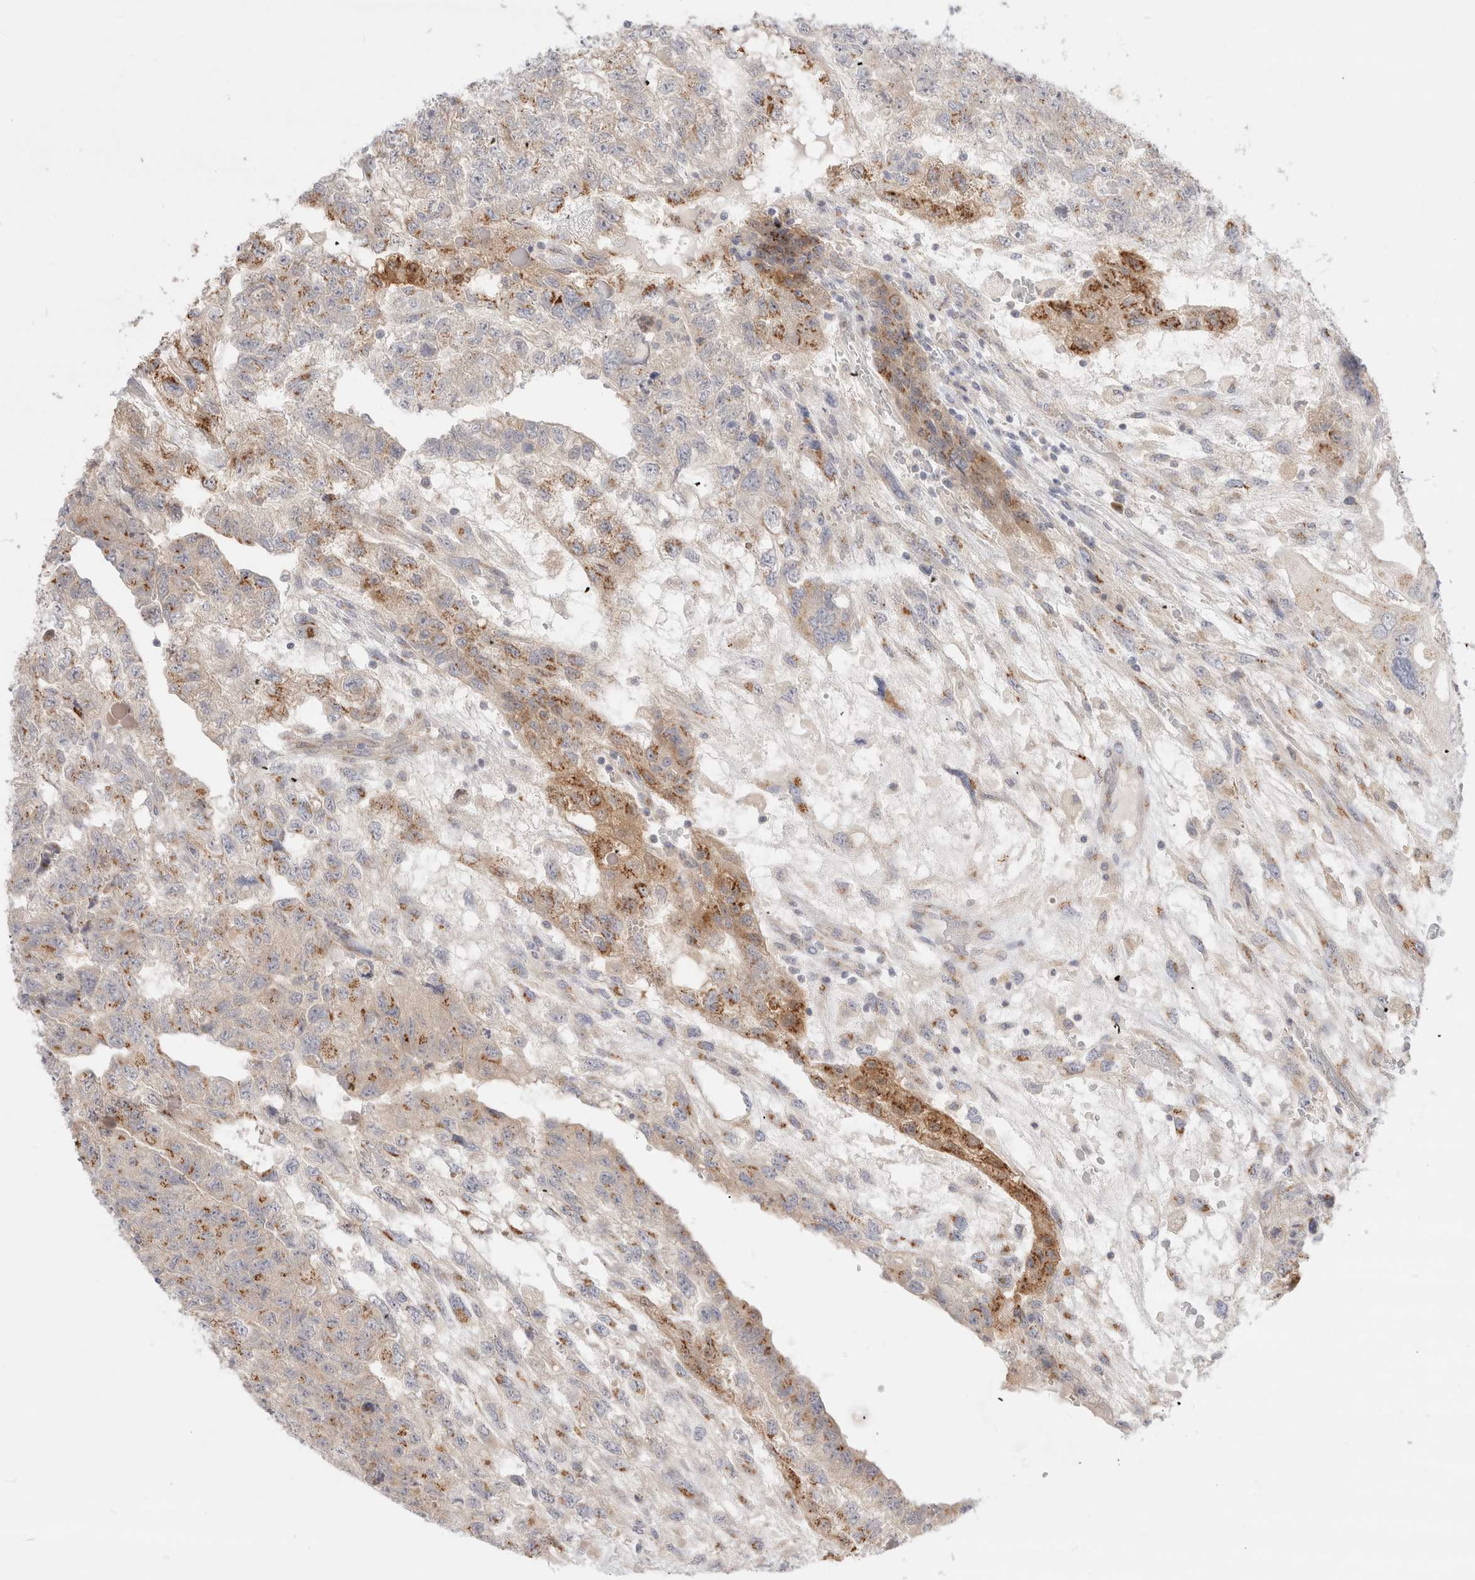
{"staining": {"intensity": "moderate", "quantity": "<25%", "location": "cytoplasmic/membranous"}, "tissue": "testis cancer", "cell_type": "Tumor cells", "image_type": "cancer", "snomed": [{"axis": "morphology", "description": "Carcinoma, Embryonal, NOS"}, {"axis": "topography", "description": "Testis"}], "caption": "A micrograph of testis cancer stained for a protein exhibits moderate cytoplasmic/membranous brown staining in tumor cells. The staining was performed using DAB (3,3'-diaminobenzidine) to visualize the protein expression in brown, while the nuclei were stained in blue with hematoxylin (Magnification: 20x).", "gene": "EFCAB13", "patient": {"sex": "male", "age": 36}}